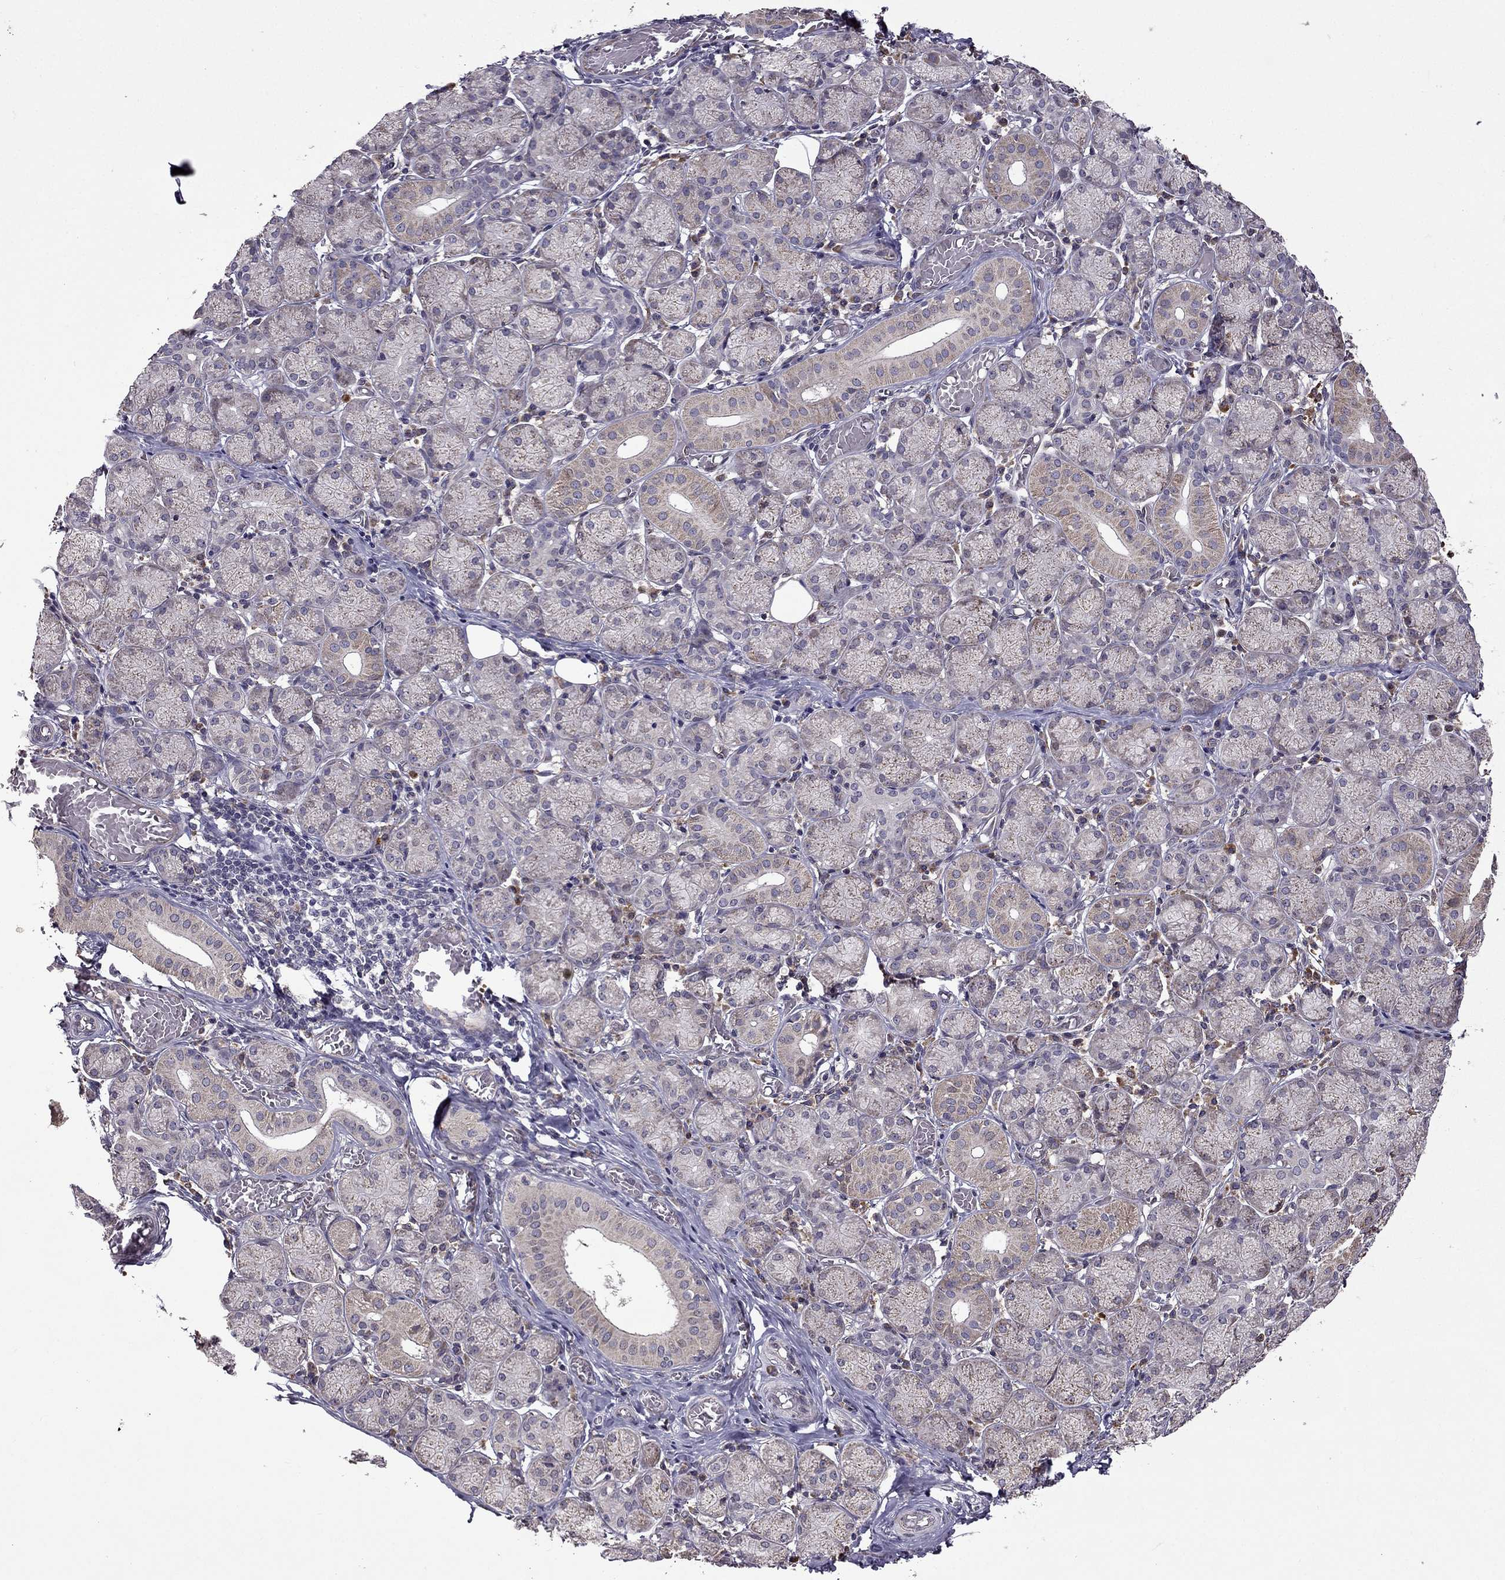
{"staining": {"intensity": "moderate", "quantity": "<25%", "location": "cytoplasmic/membranous"}, "tissue": "salivary gland", "cell_type": "Glandular cells", "image_type": "normal", "snomed": [{"axis": "morphology", "description": "Normal tissue, NOS"}, {"axis": "topography", "description": "Salivary gland"}, {"axis": "topography", "description": "Peripheral nerve tissue"}], "caption": "Immunohistochemistry (IHC) of normal salivary gland demonstrates low levels of moderate cytoplasmic/membranous positivity in about <25% of glandular cells. (brown staining indicates protein expression, while blue staining denotes nuclei).", "gene": "IKBIP", "patient": {"sex": "female", "age": 24}}